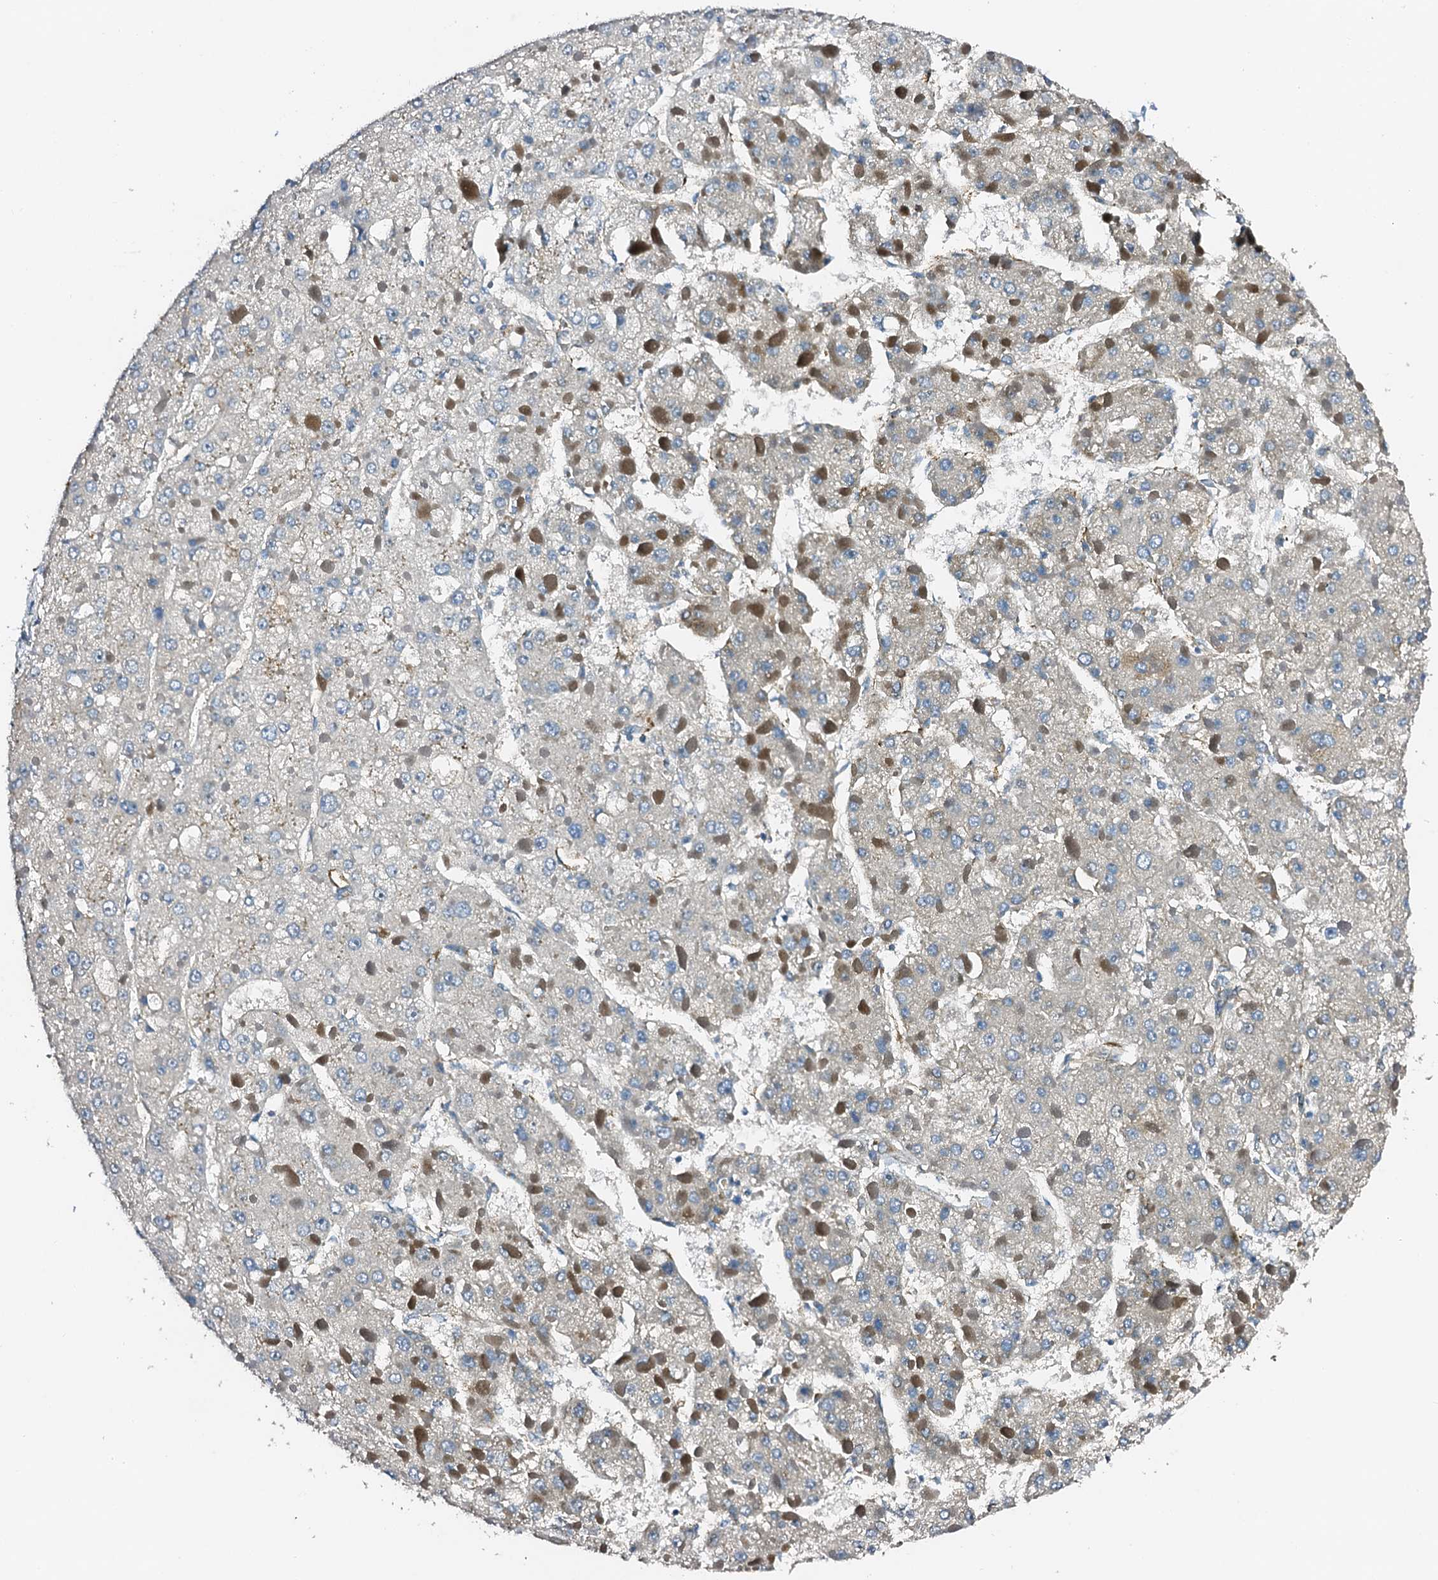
{"staining": {"intensity": "negative", "quantity": "none", "location": "none"}, "tissue": "liver cancer", "cell_type": "Tumor cells", "image_type": "cancer", "snomed": [{"axis": "morphology", "description": "Carcinoma, Hepatocellular, NOS"}, {"axis": "topography", "description": "Liver"}], "caption": "A micrograph of liver cancer (hepatocellular carcinoma) stained for a protein shows no brown staining in tumor cells.", "gene": "DBX1", "patient": {"sex": "female", "age": 73}}